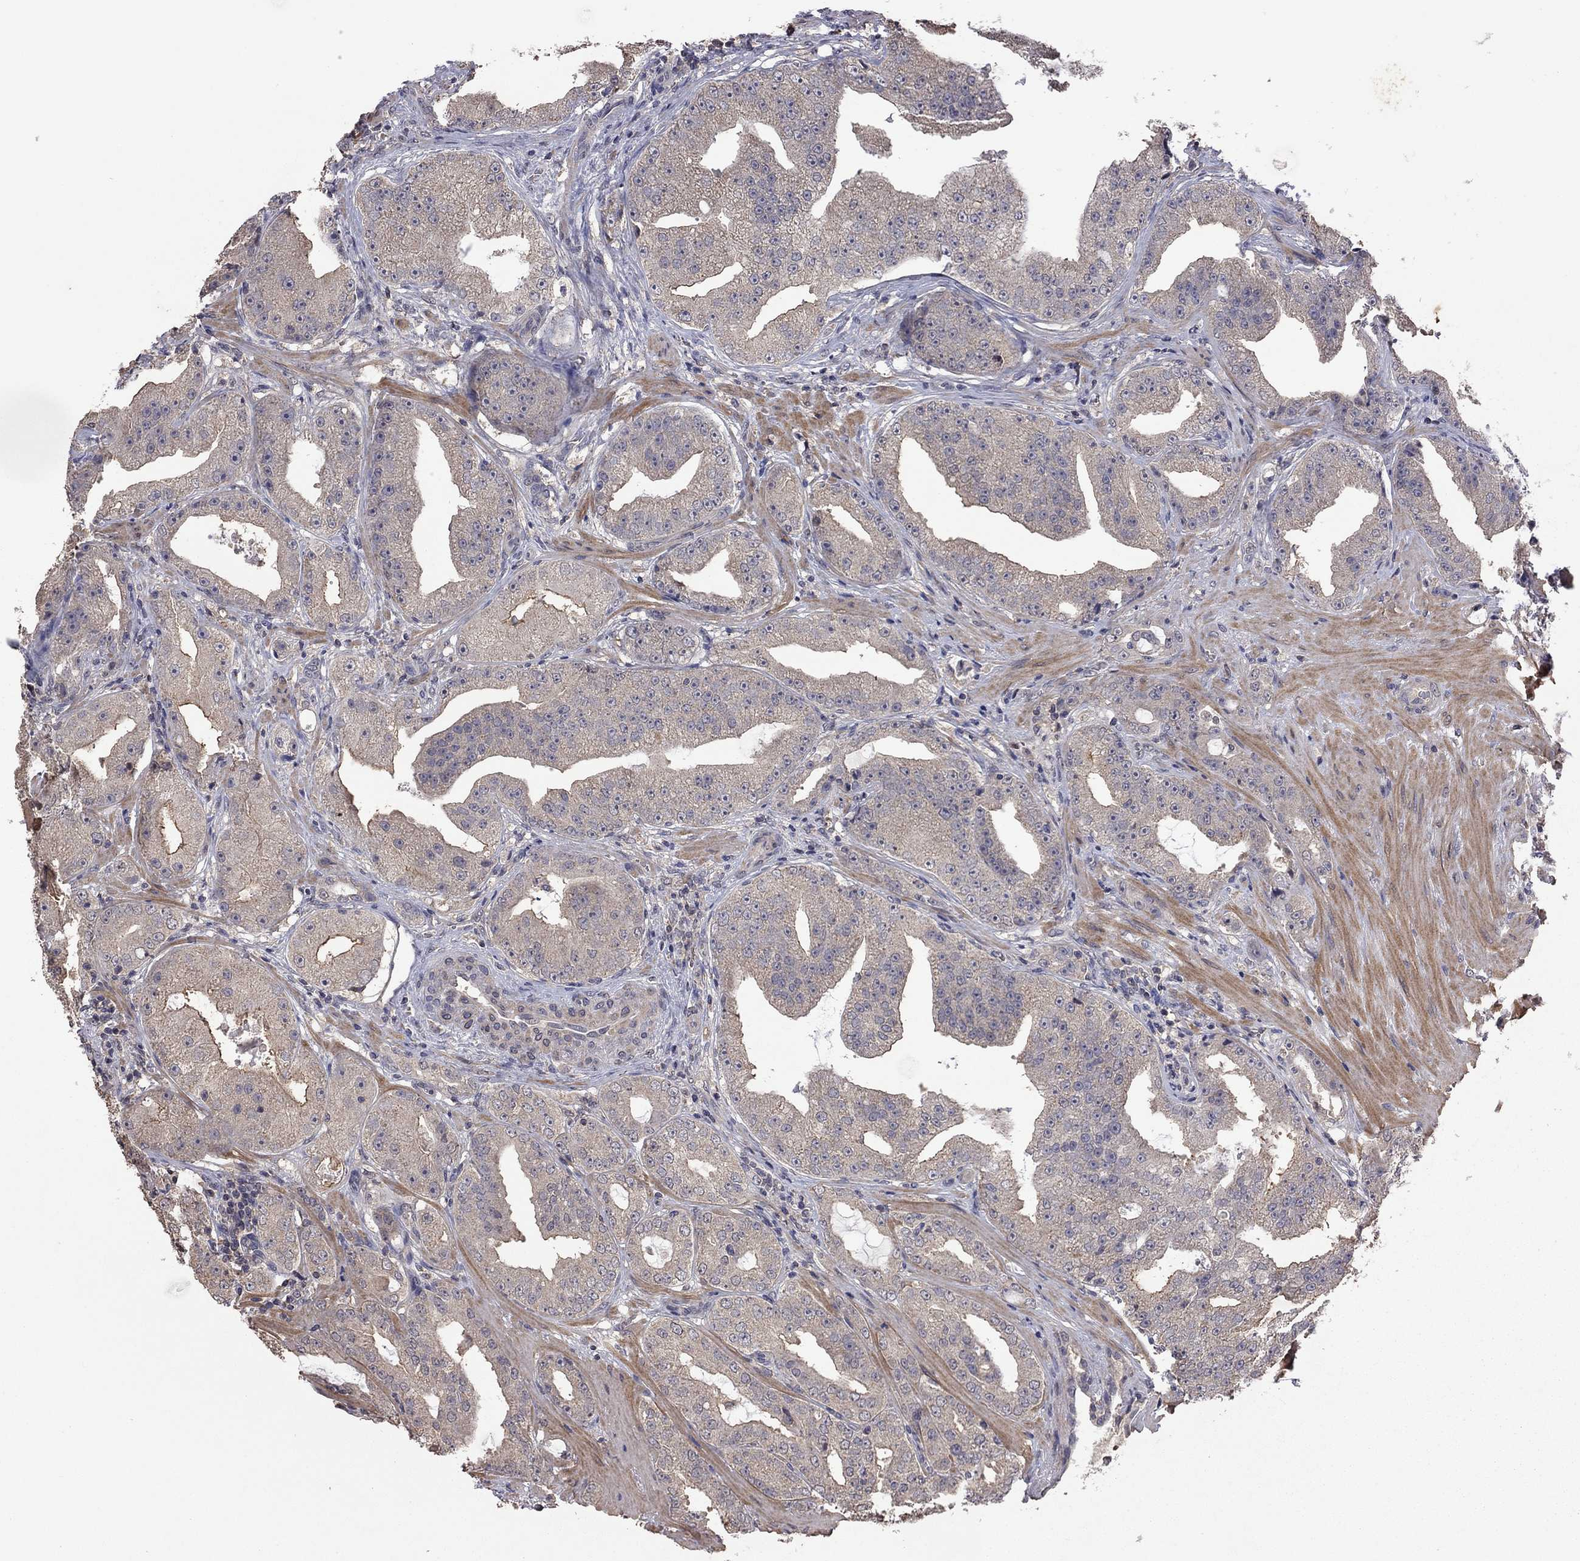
{"staining": {"intensity": "moderate", "quantity": "<25%", "location": "cytoplasmic/membranous"}, "tissue": "prostate cancer", "cell_type": "Tumor cells", "image_type": "cancer", "snomed": [{"axis": "morphology", "description": "Adenocarcinoma, Low grade"}, {"axis": "topography", "description": "Prostate"}], "caption": "This micrograph exhibits prostate cancer (adenocarcinoma (low-grade)) stained with IHC to label a protein in brown. The cytoplasmic/membranous of tumor cells show moderate positivity for the protein. Nuclei are counter-stained blue.", "gene": "TSNARE1", "patient": {"sex": "male", "age": 62}}